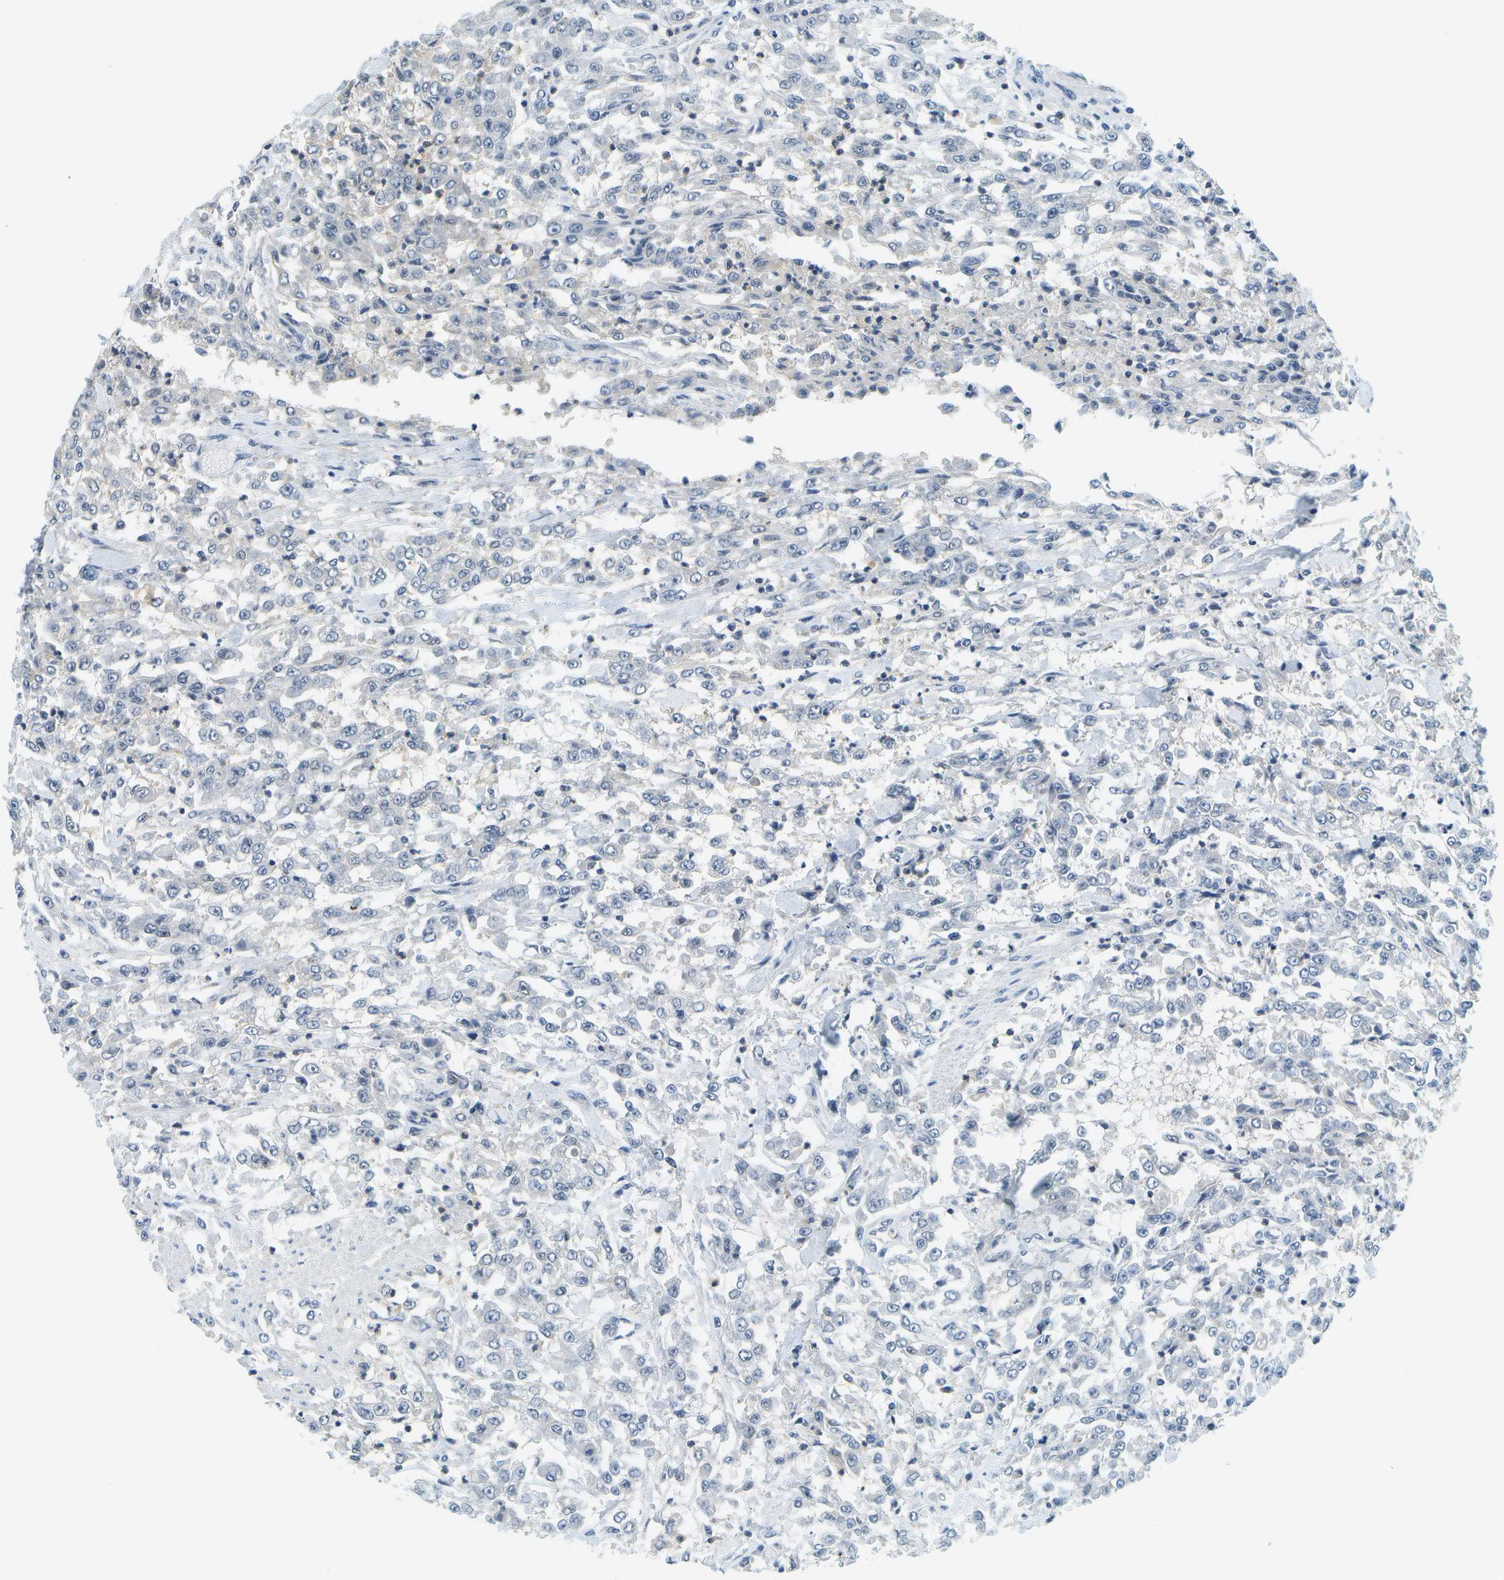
{"staining": {"intensity": "negative", "quantity": "none", "location": "none"}, "tissue": "urothelial cancer", "cell_type": "Tumor cells", "image_type": "cancer", "snomed": [{"axis": "morphology", "description": "Urothelial carcinoma, High grade"}, {"axis": "topography", "description": "Urinary bladder"}], "caption": "This is a photomicrograph of immunohistochemistry staining of urothelial carcinoma (high-grade), which shows no staining in tumor cells.", "gene": "RASGRP2", "patient": {"sex": "male", "age": 46}}